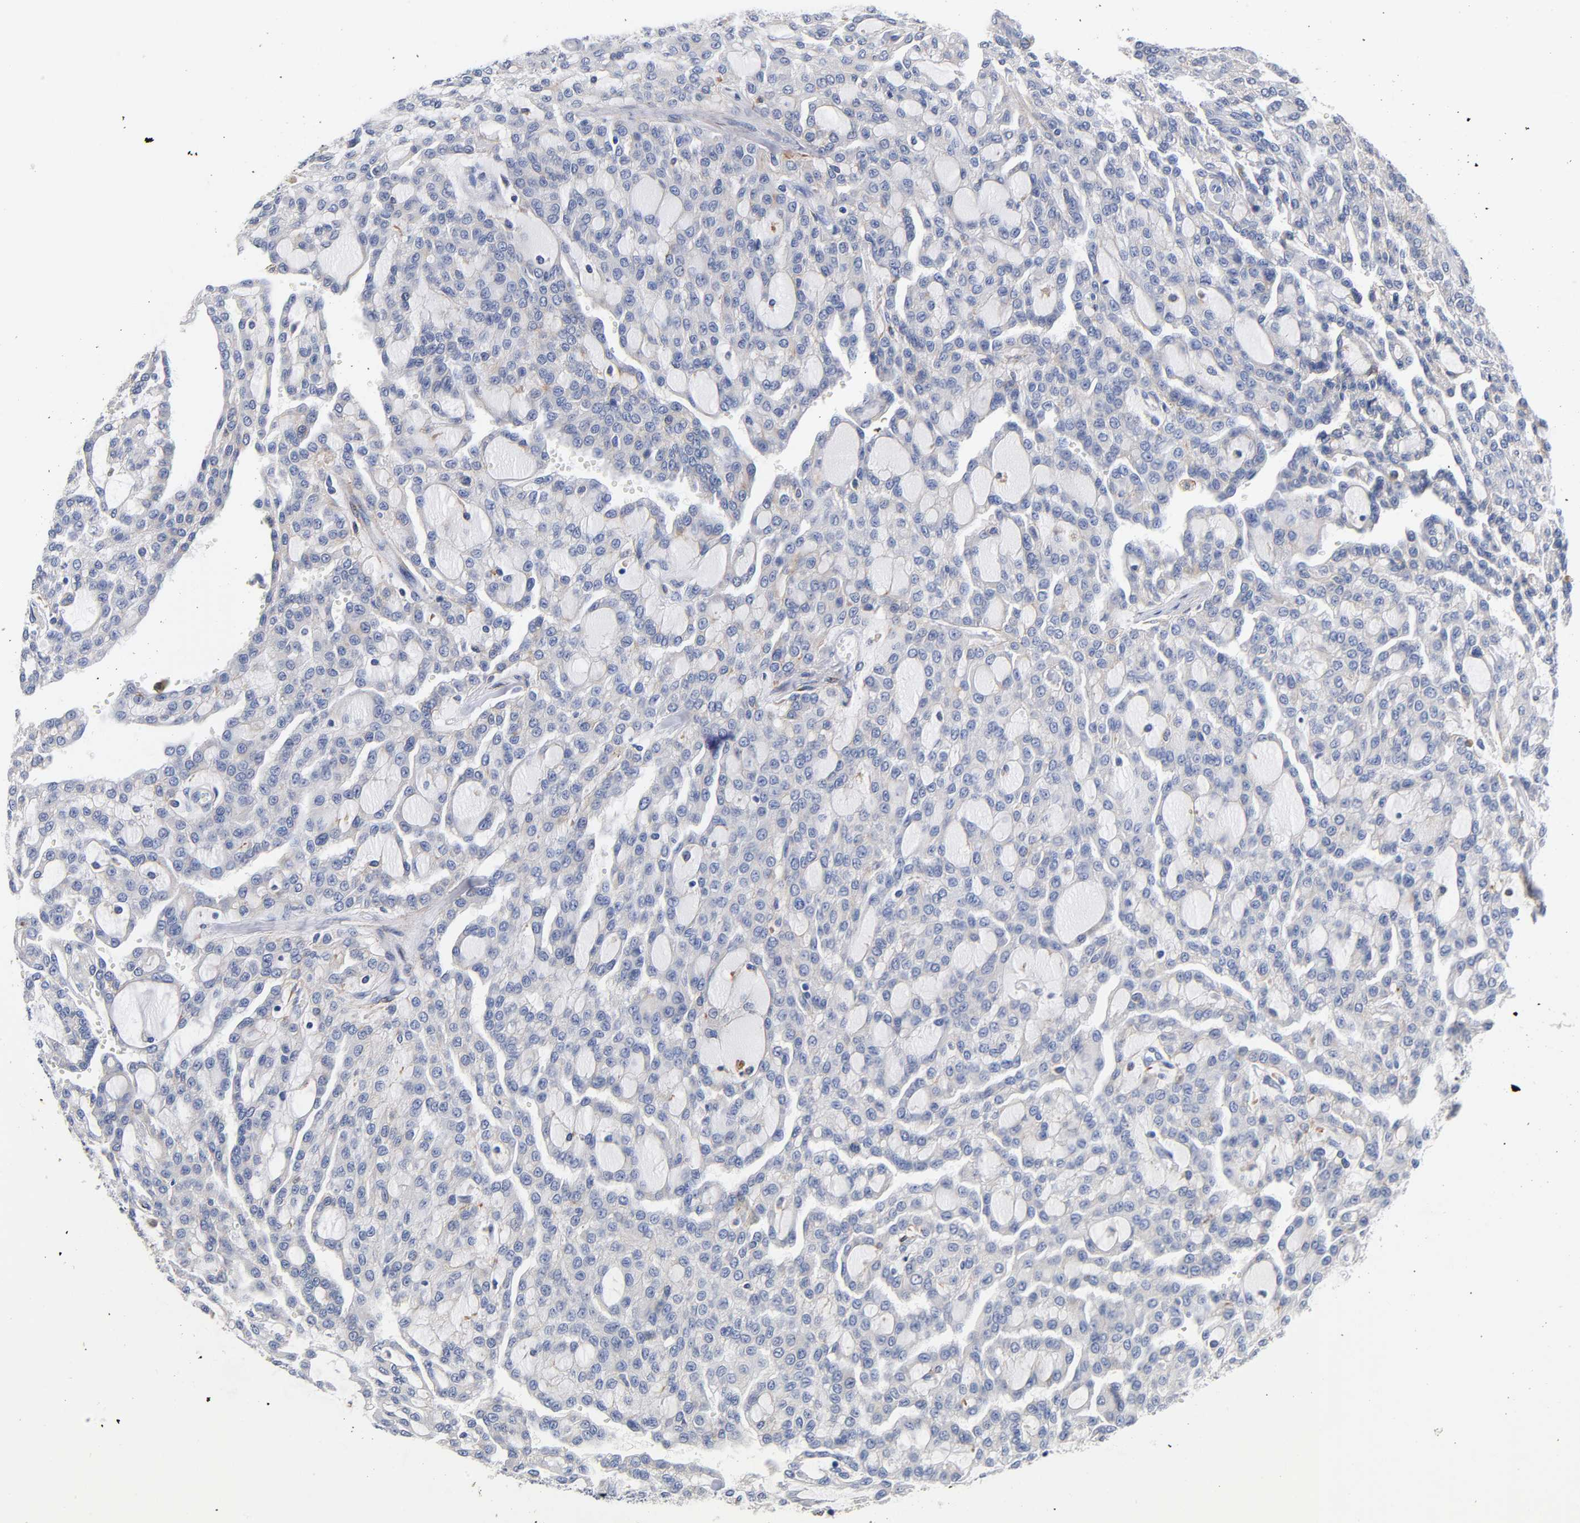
{"staining": {"intensity": "negative", "quantity": "none", "location": "none"}, "tissue": "renal cancer", "cell_type": "Tumor cells", "image_type": "cancer", "snomed": [{"axis": "morphology", "description": "Adenocarcinoma, NOS"}, {"axis": "topography", "description": "Kidney"}], "caption": "The photomicrograph displays no staining of tumor cells in renal cancer.", "gene": "LRP1", "patient": {"sex": "male", "age": 63}}